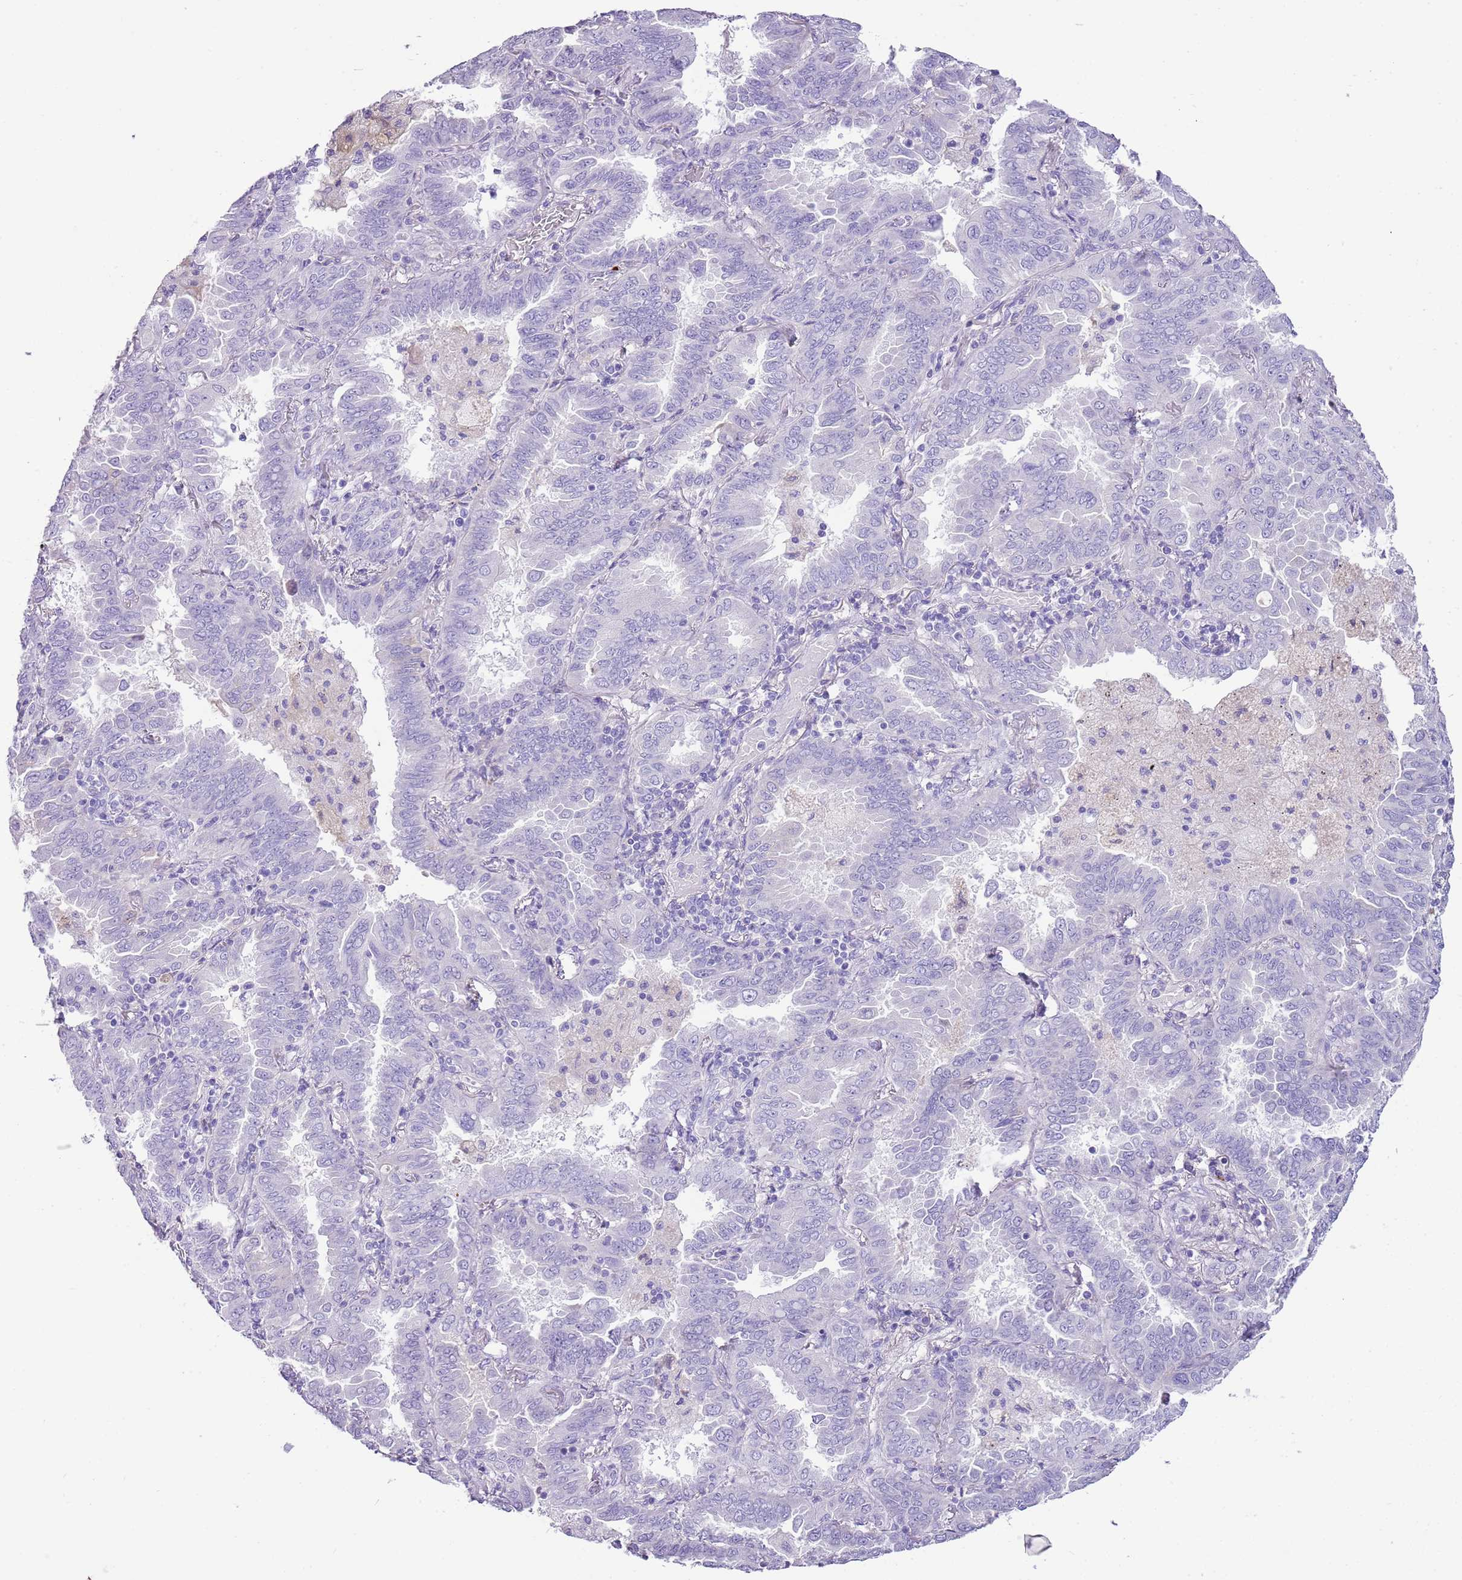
{"staining": {"intensity": "negative", "quantity": "none", "location": "none"}, "tissue": "lung cancer", "cell_type": "Tumor cells", "image_type": "cancer", "snomed": [{"axis": "morphology", "description": "Adenocarcinoma, NOS"}, {"axis": "topography", "description": "Lung"}], "caption": "Immunohistochemistry (IHC) micrograph of lung adenocarcinoma stained for a protein (brown), which displays no positivity in tumor cells. Brightfield microscopy of IHC stained with DAB (3,3'-diaminobenzidine) (brown) and hematoxylin (blue), captured at high magnification.", "gene": "IGKV3D-11", "patient": {"sex": "male", "age": 64}}